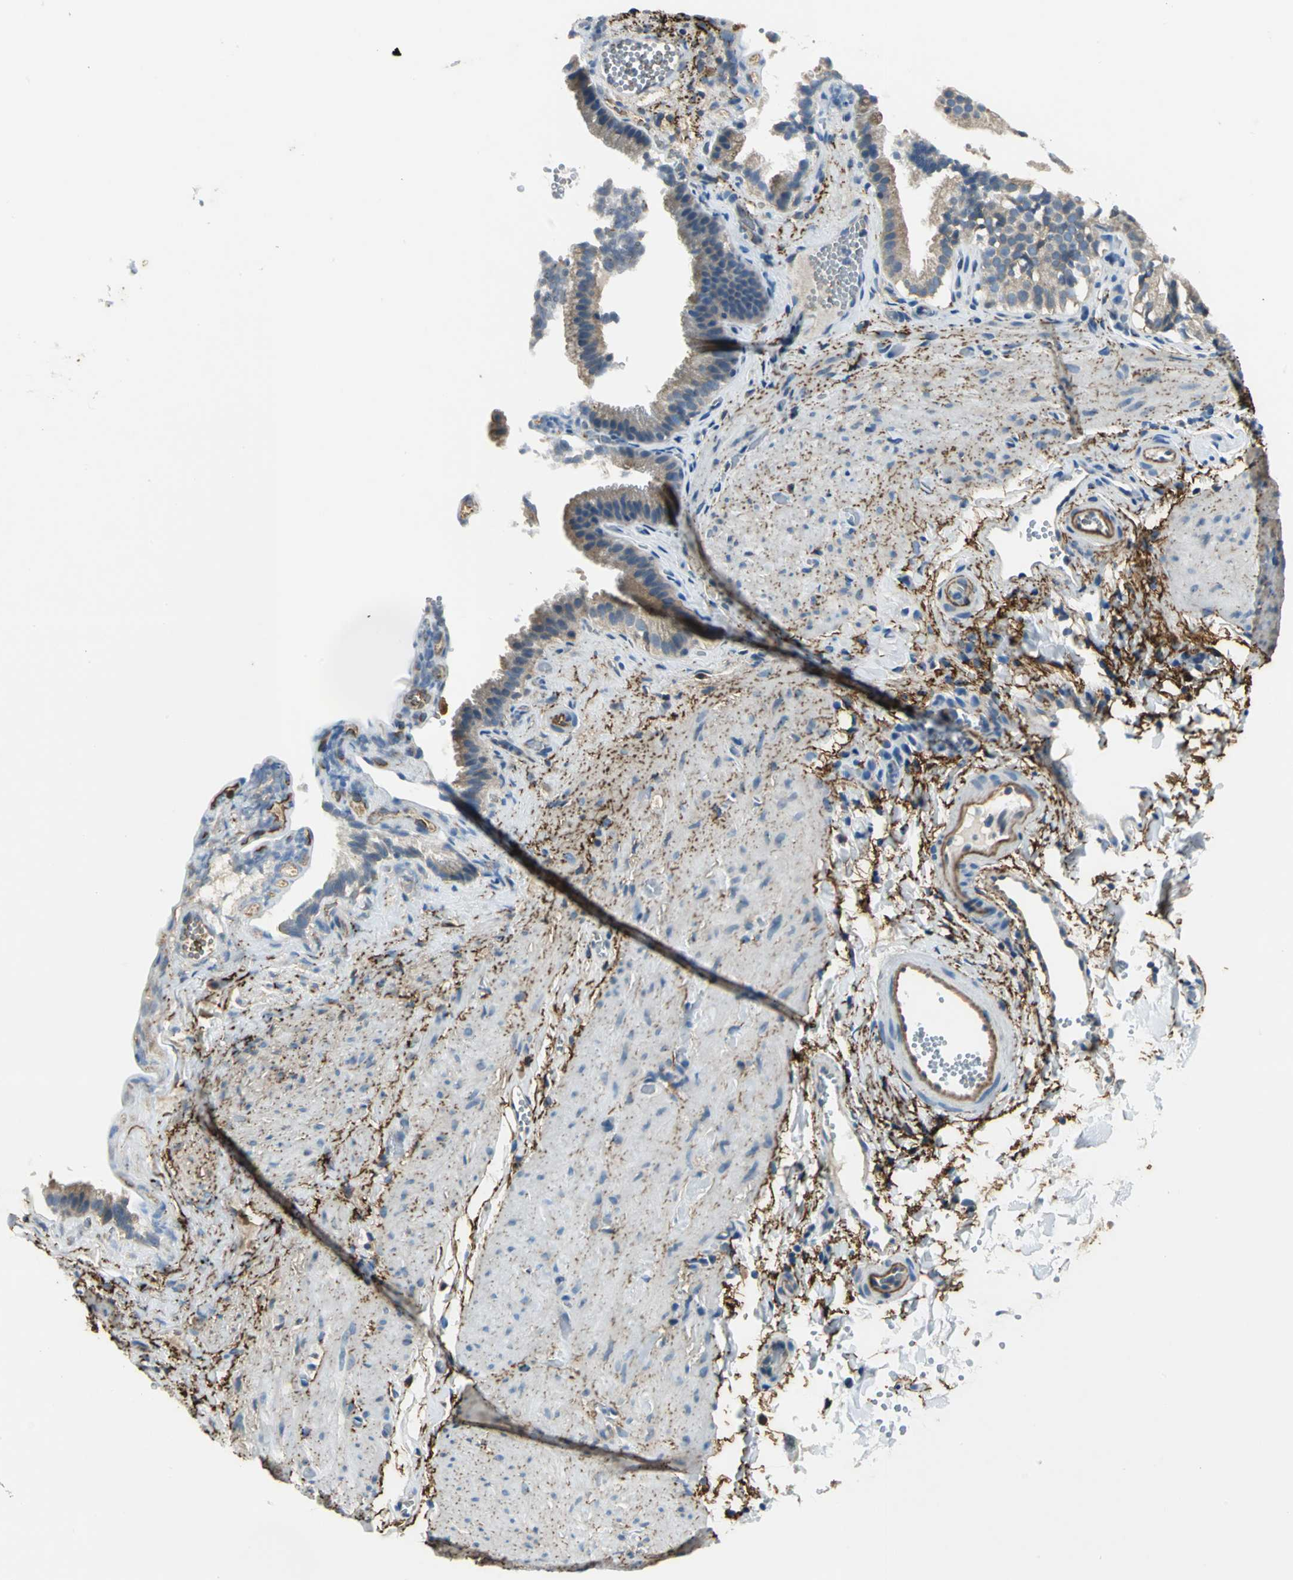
{"staining": {"intensity": "moderate", "quantity": "<25%", "location": "cytoplasmic/membranous"}, "tissue": "gallbladder", "cell_type": "Glandular cells", "image_type": "normal", "snomed": [{"axis": "morphology", "description": "Normal tissue, NOS"}, {"axis": "topography", "description": "Gallbladder"}], "caption": "The micrograph reveals staining of benign gallbladder, revealing moderate cytoplasmic/membranous protein positivity (brown color) within glandular cells.", "gene": "SLC16A7", "patient": {"sex": "female", "age": 24}}